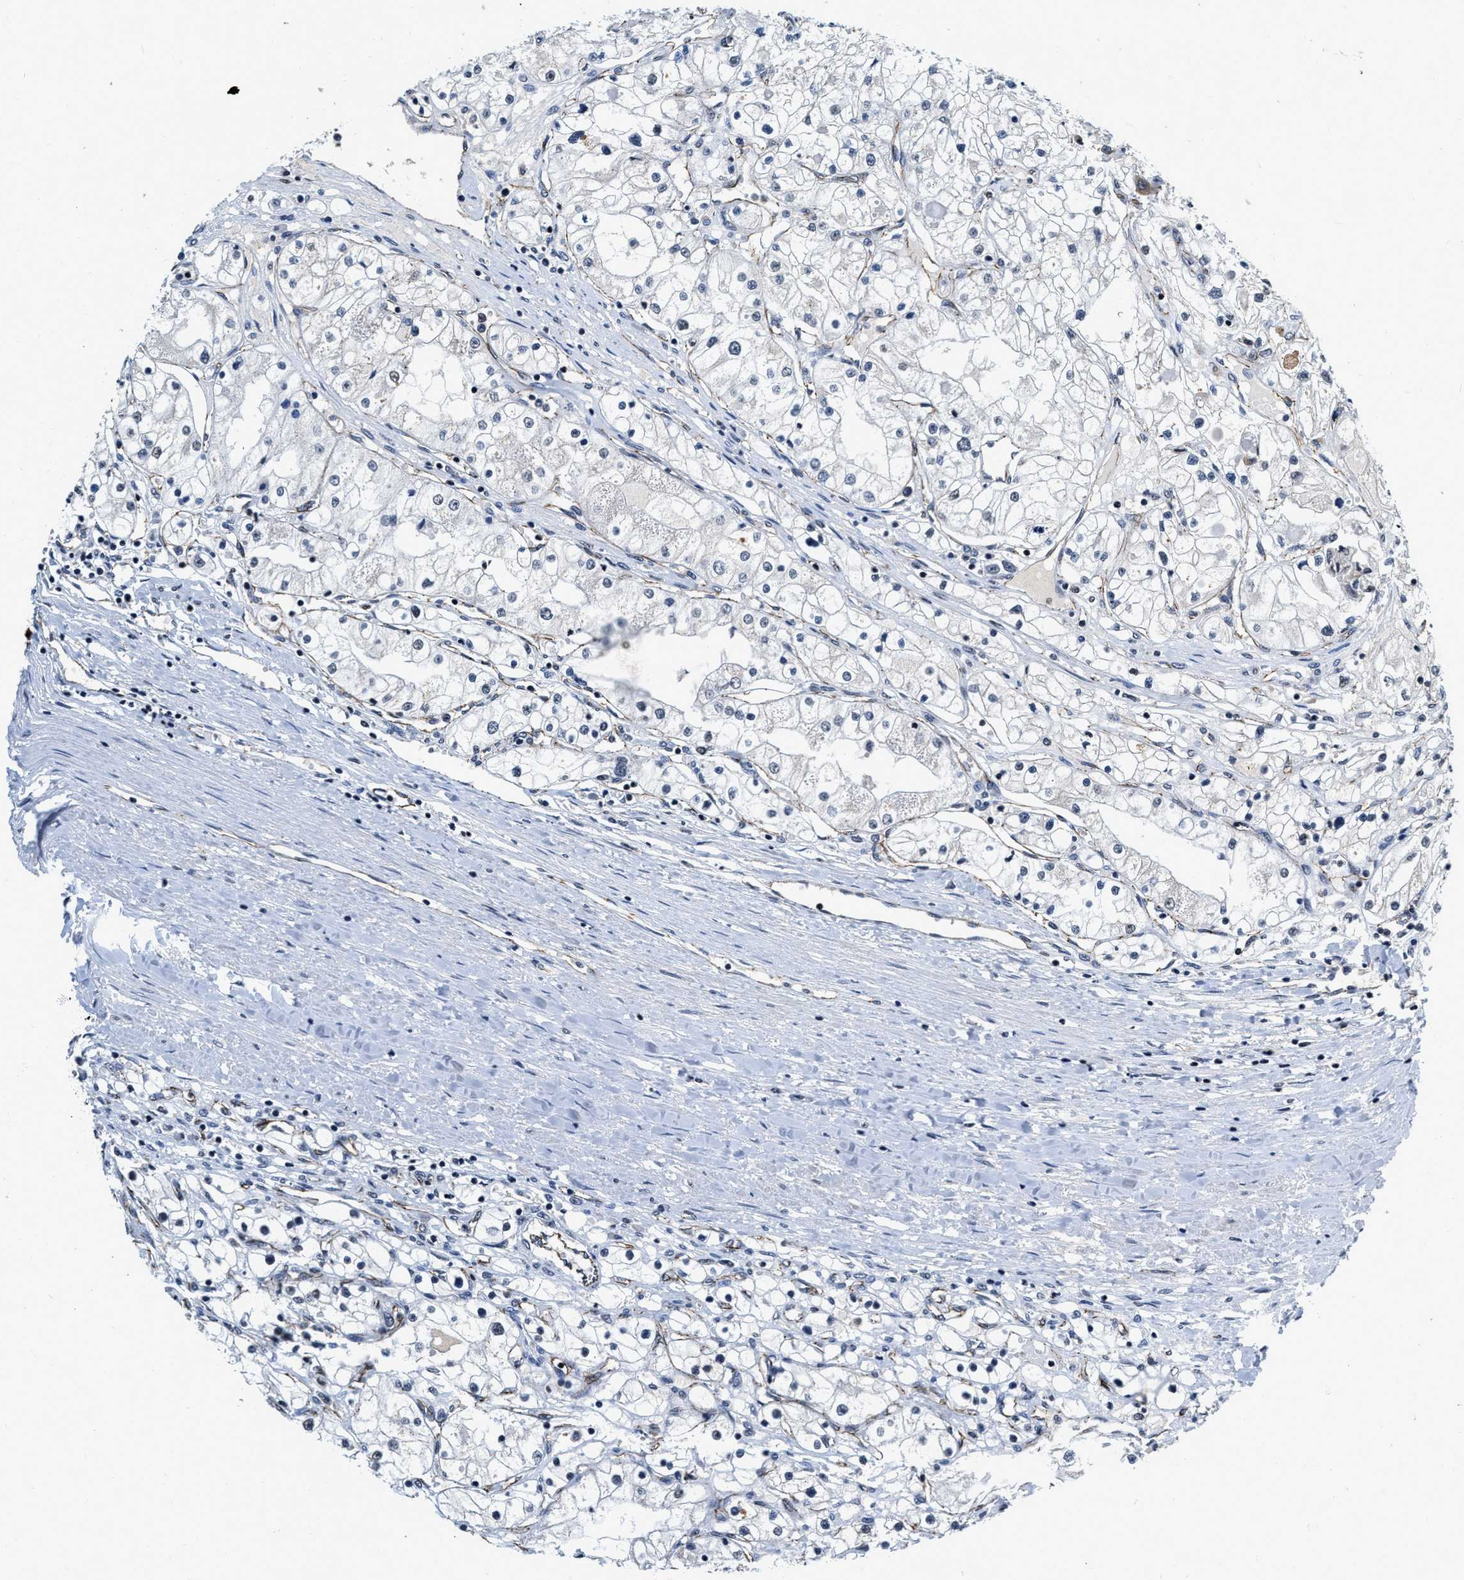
{"staining": {"intensity": "negative", "quantity": "none", "location": "none"}, "tissue": "renal cancer", "cell_type": "Tumor cells", "image_type": "cancer", "snomed": [{"axis": "morphology", "description": "Adenocarcinoma, NOS"}, {"axis": "topography", "description": "Kidney"}], "caption": "DAB (3,3'-diaminobenzidine) immunohistochemical staining of renal adenocarcinoma displays no significant staining in tumor cells. (Immunohistochemistry (ihc), brightfield microscopy, high magnification).", "gene": "CCNE1", "patient": {"sex": "male", "age": 68}}